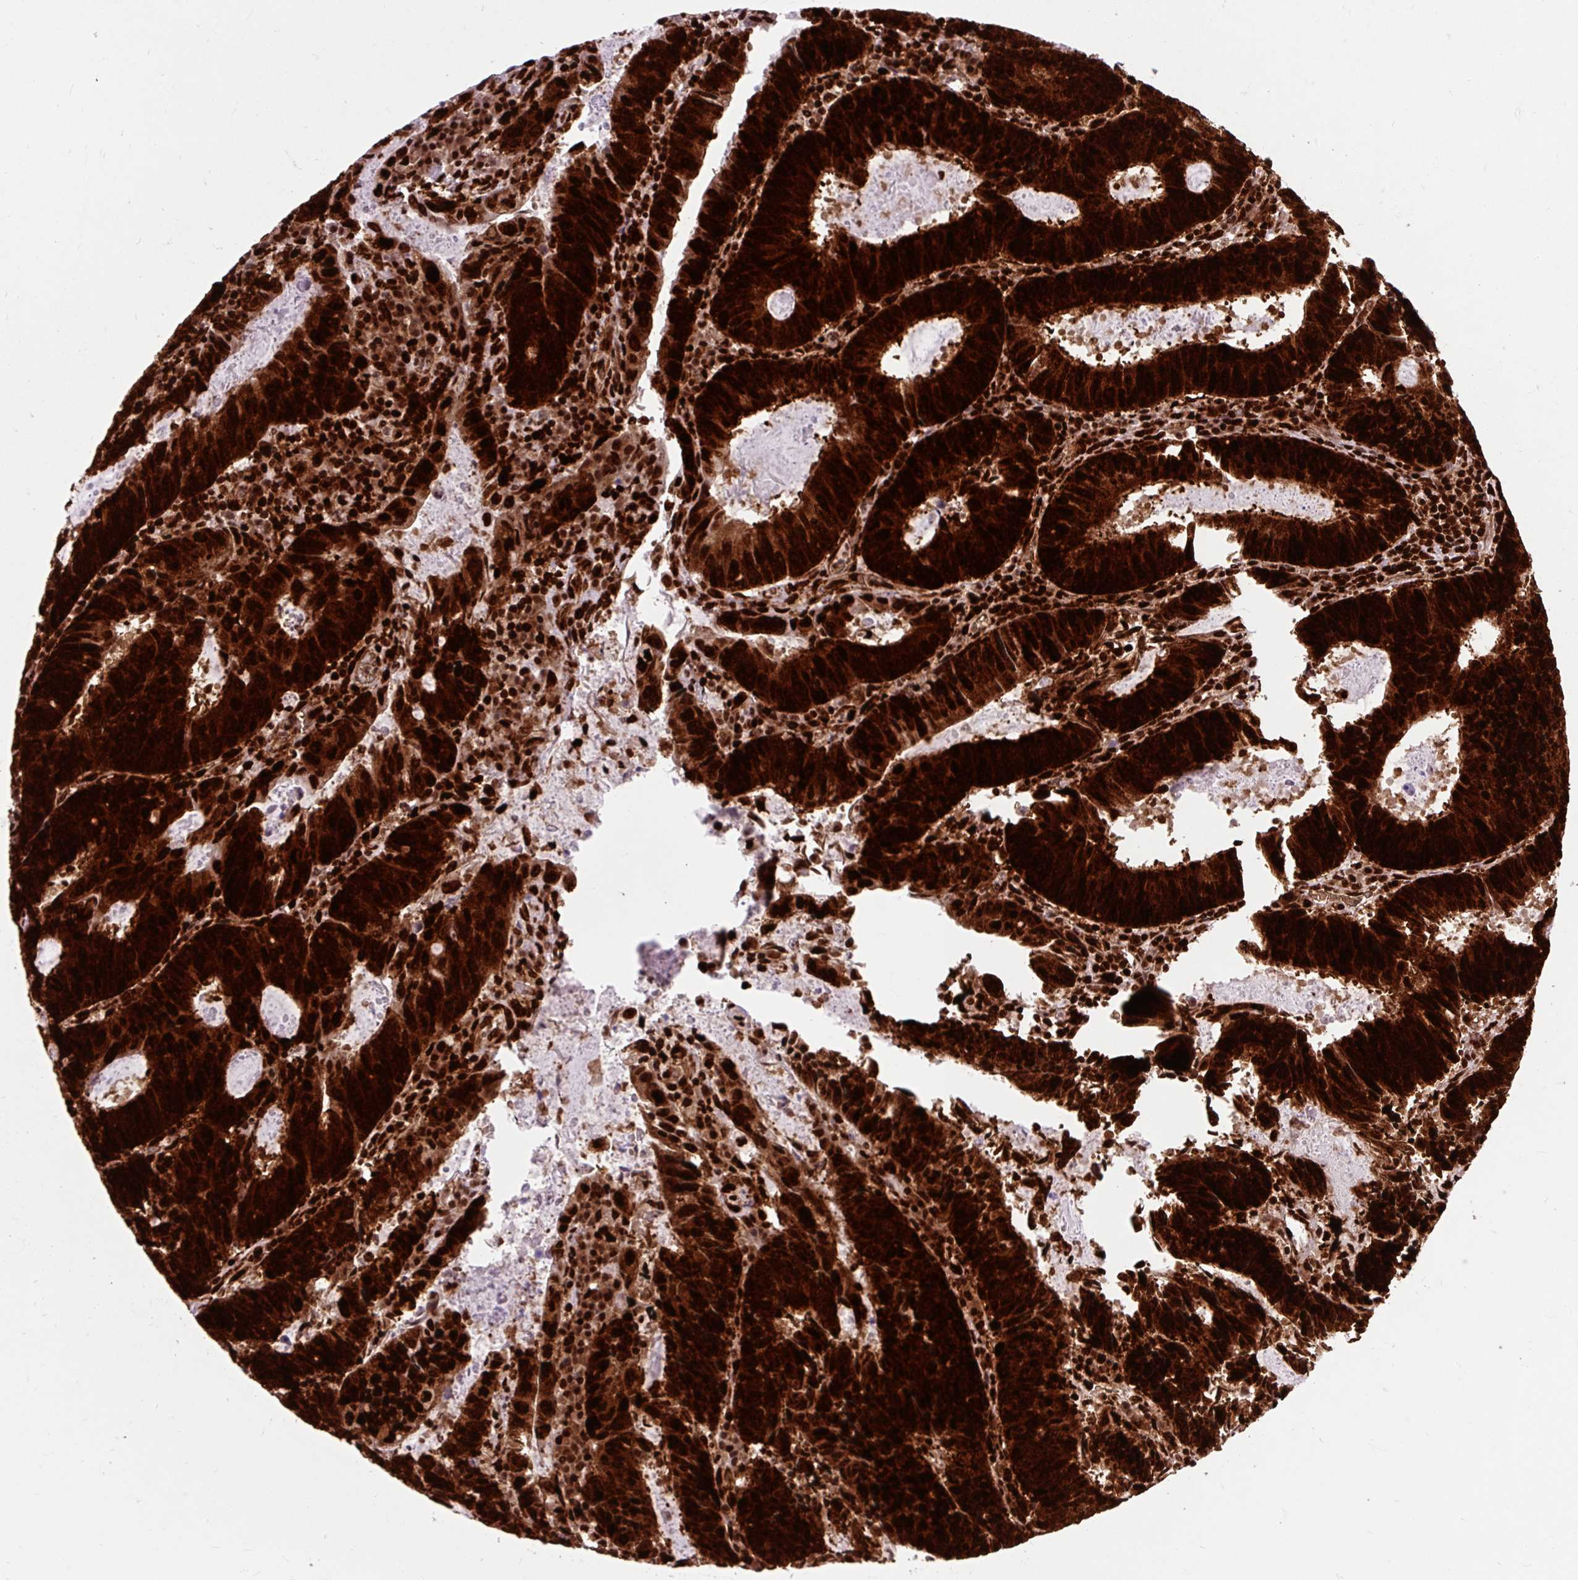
{"staining": {"intensity": "strong", "quantity": ">75%", "location": "cytoplasmic/membranous,nuclear"}, "tissue": "colorectal cancer", "cell_type": "Tumor cells", "image_type": "cancer", "snomed": [{"axis": "morphology", "description": "Adenocarcinoma, NOS"}, {"axis": "topography", "description": "Colon"}], "caption": "Colorectal cancer stained with a protein marker demonstrates strong staining in tumor cells.", "gene": "FUS", "patient": {"sex": "male", "age": 67}}